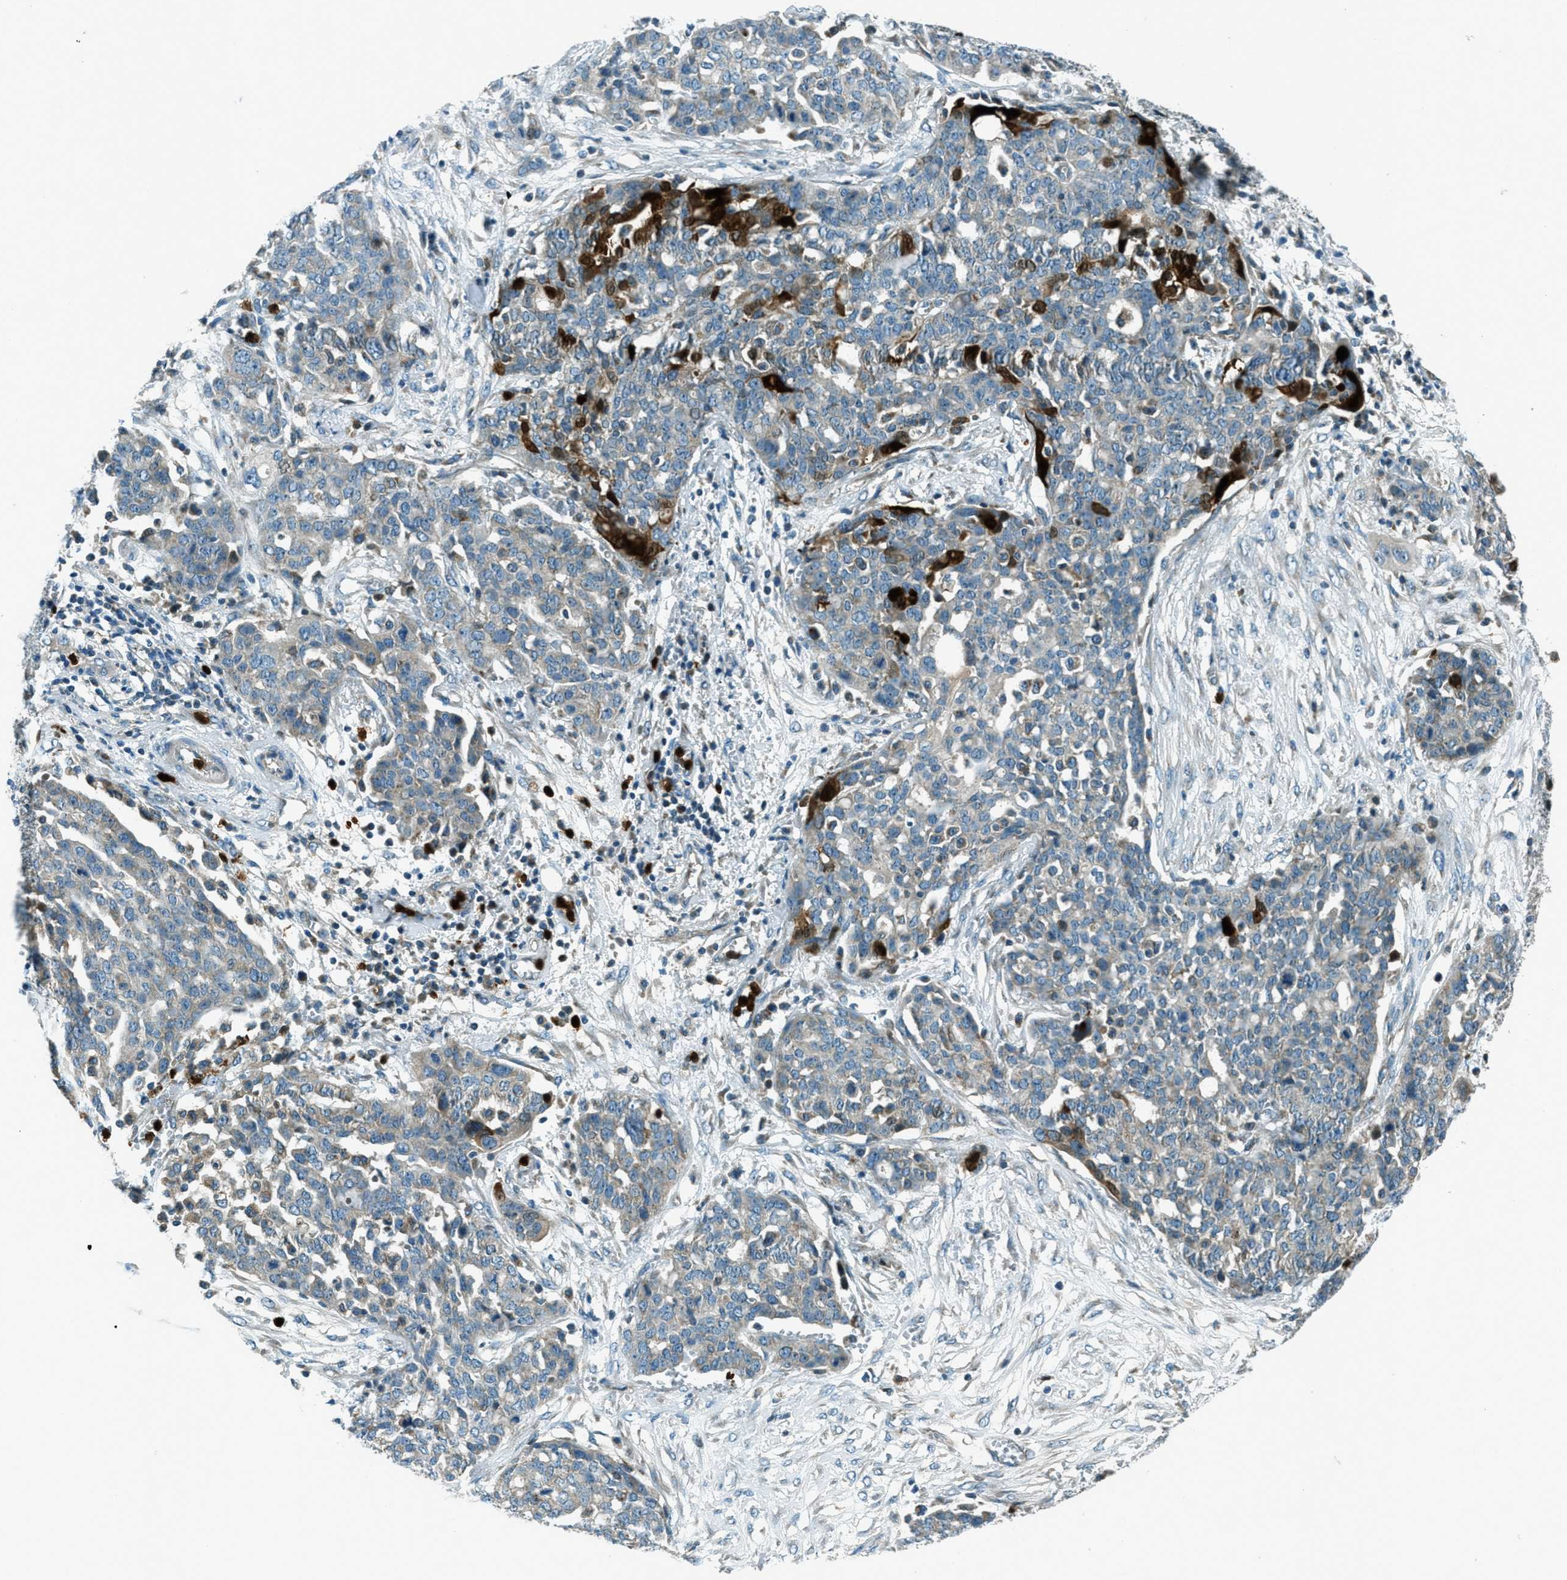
{"staining": {"intensity": "weak", "quantity": "<25%", "location": "cytoplasmic/membranous"}, "tissue": "ovarian cancer", "cell_type": "Tumor cells", "image_type": "cancer", "snomed": [{"axis": "morphology", "description": "Cystadenocarcinoma, serous, NOS"}, {"axis": "topography", "description": "Soft tissue"}, {"axis": "topography", "description": "Ovary"}], "caption": "Human ovarian serous cystadenocarcinoma stained for a protein using immunohistochemistry (IHC) exhibits no staining in tumor cells.", "gene": "FAR1", "patient": {"sex": "female", "age": 57}}